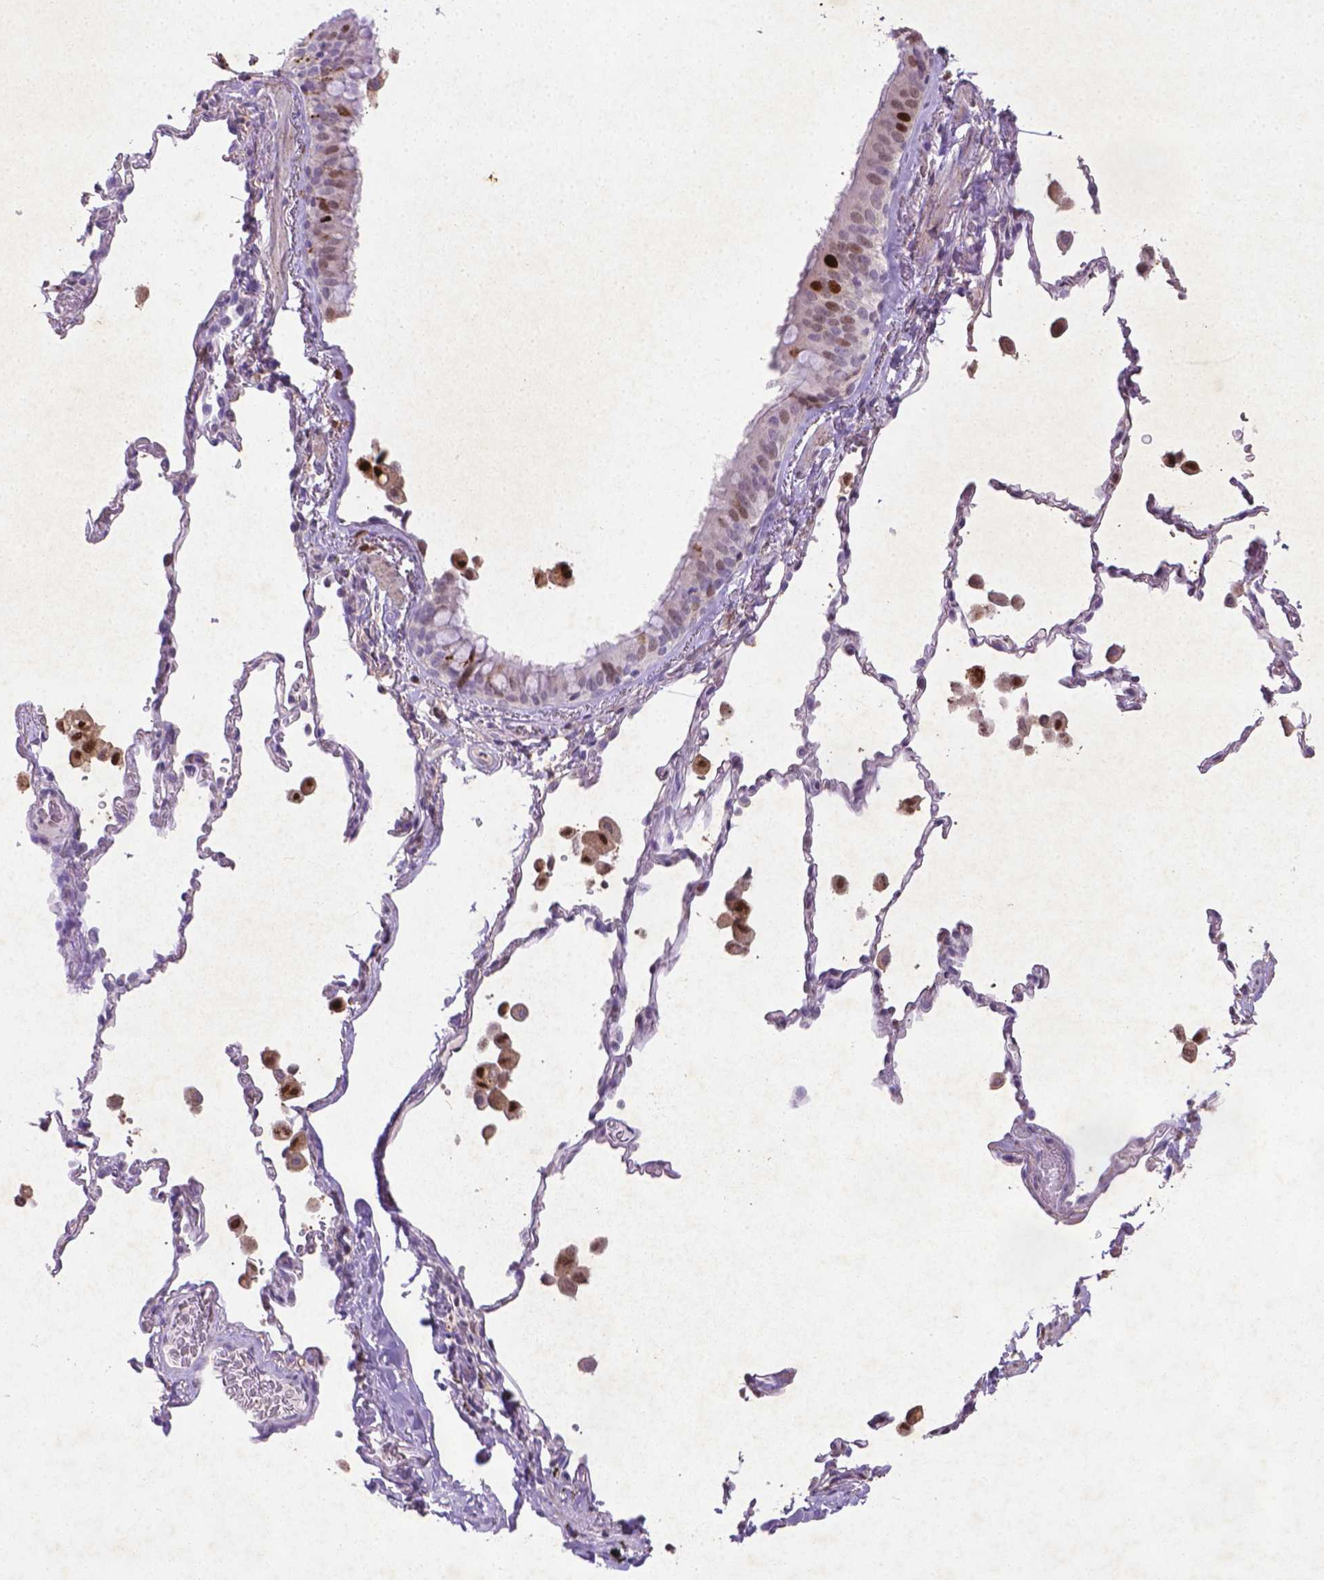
{"staining": {"intensity": "moderate", "quantity": "25%-75%", "location": "nuclear"}, "tissue": "bronchus", "cell_type": "Respiratory epithelial cells", "image_type": "normal", "snomed": [{"axis": "morphology", "description": "Normal tissue, NOS"}, {"axis": "topography", "description": "Bronchus"}, {"axis": "topography", "description": "Lung"}], "caption": "DAB (3,3'-diaminobenzidine) immunohistochemical staining of normal bronchus shows moderate nuclear protein positivity in approximately 25%-75% of respiratory epithelial cells.", "gene": "CDKN1A", "patient": {"sex": "male", "age": 54}}